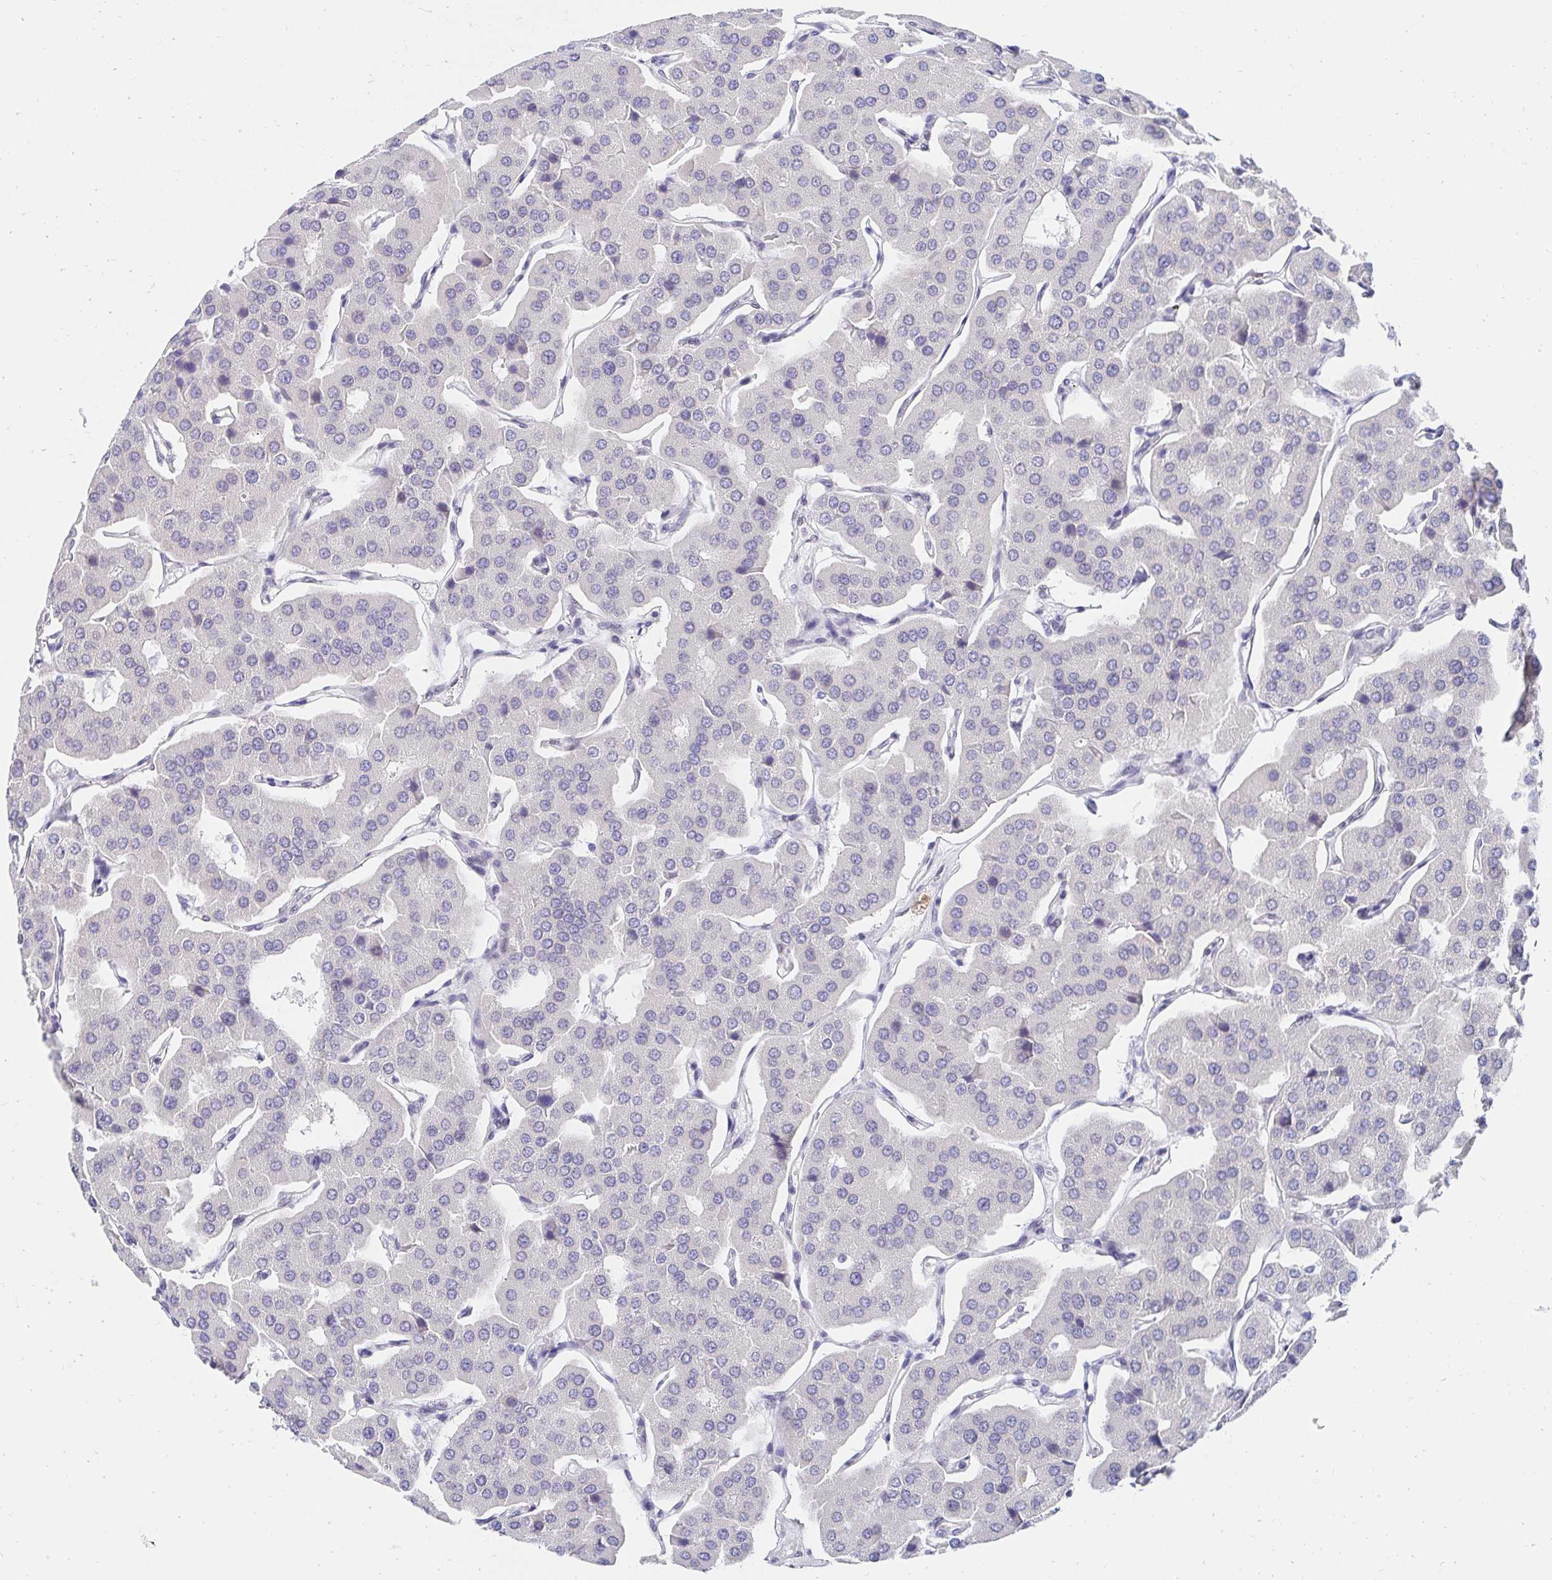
{"staining": {"intensity": "negative", "quantity": "none", "location": "none"}, "tissue": "parathyroid gland", "cell_type": "Glandular cells", "image_type": "normal", "snomed": [{"axis": "morphology", "description": "Normal tissue, NOS"}, {"axis": "morphology", "description": "Adenoma, NOS"}, {"axis": "topography", "description": "Parathyroid gland"}], "caption": "The immunohistochemistry (IHC) image has no significant positivity in glandular cells of parathyroid gland.", "gene": "AKAP14", "patient": {"sex": "female", "age": 86}}